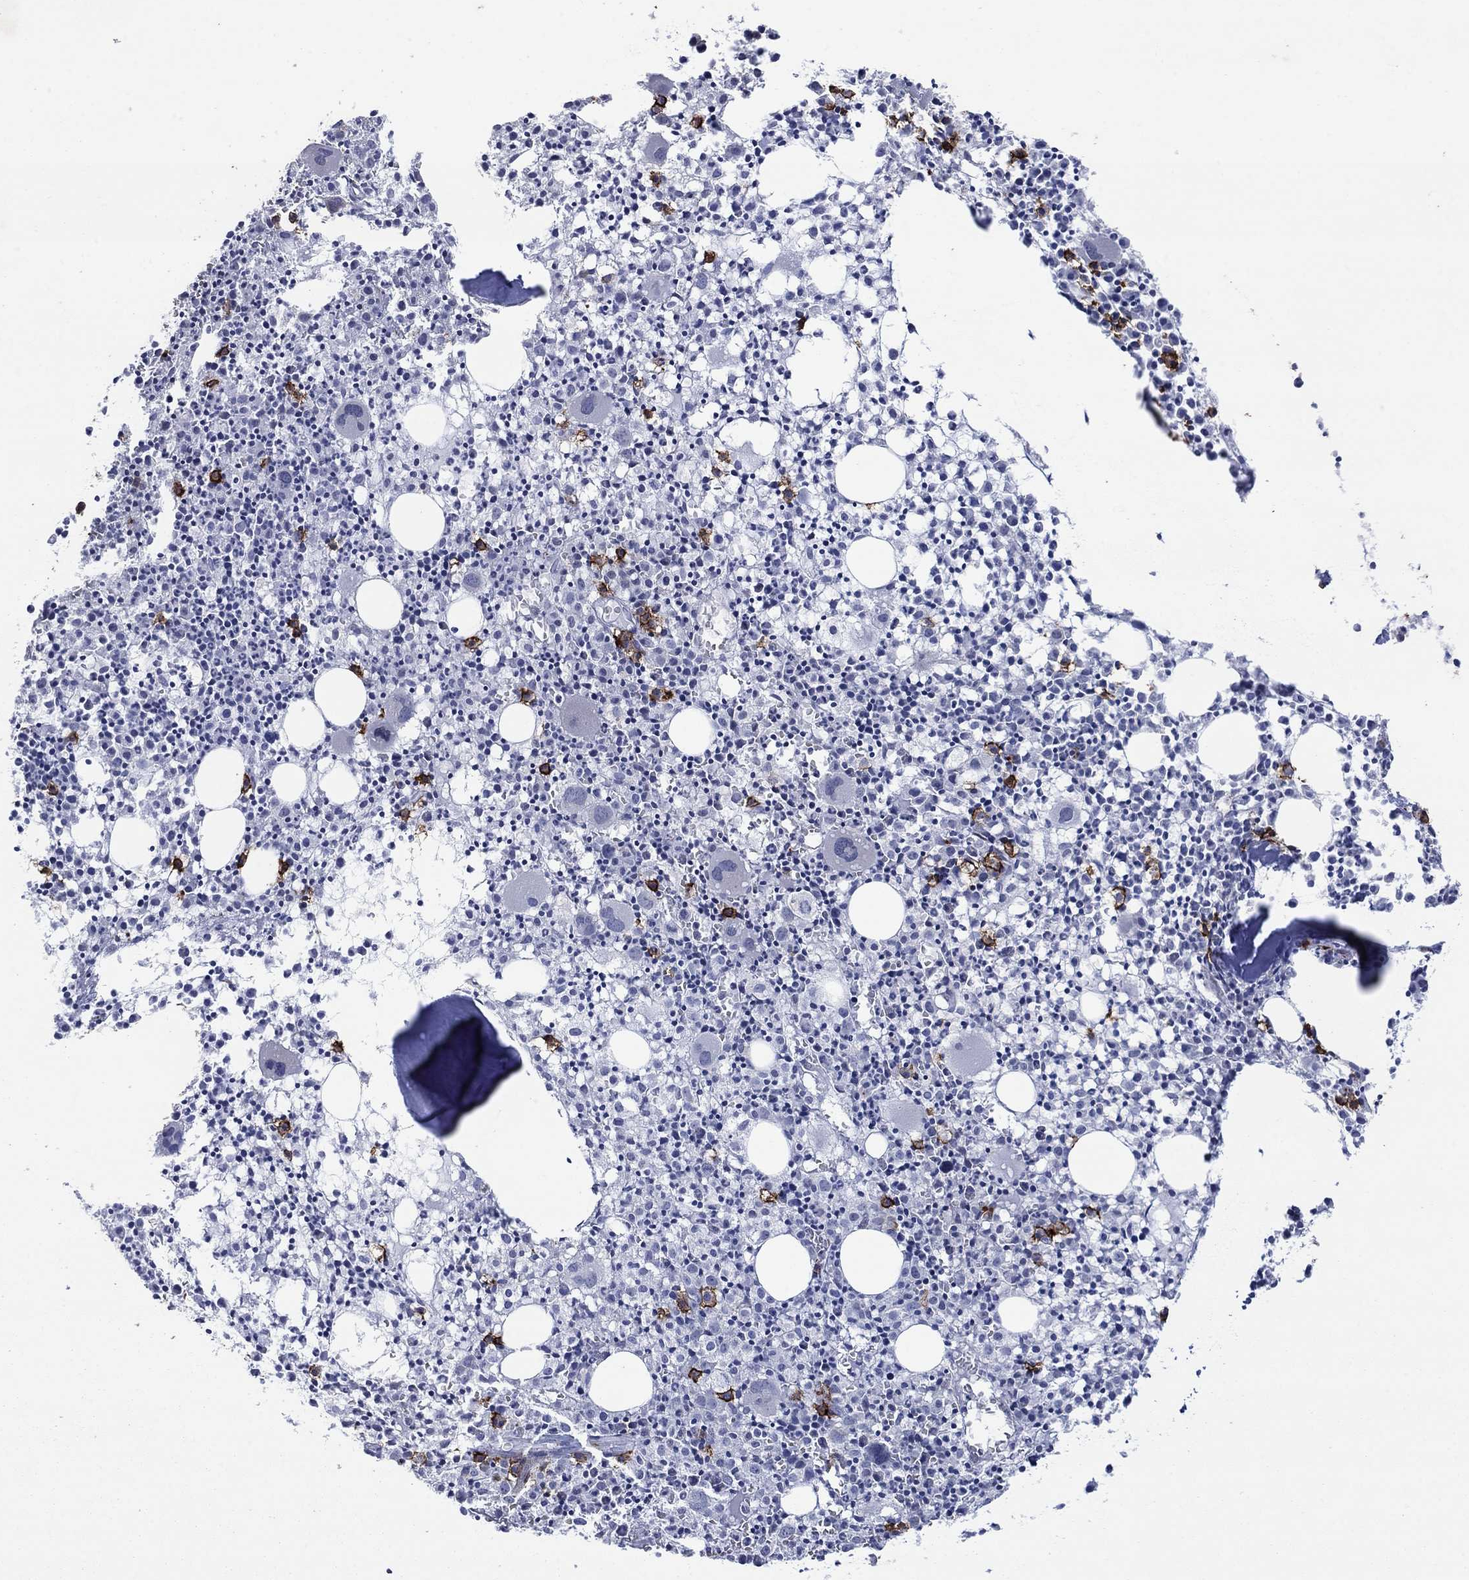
{"staining": {"intensity": "strong", "quantity": "<25%", "location": "cytoplasmic/membranous"}, "tissue": "bone marrow", "cell_type": "Hematopoietic cells", "image_type": "normal", "snomed": [{"axis": "morphology", "description": "Normal tissue, NOS"}, {"axis": "morphology", "description": "Inflammation, NOS"}, {"axis": "topography", "description": "Bone marrow"}], "caption": "Benign bone marrow was stained to show a protein in brown. There is medium levels of strong cytoplasmic/membranous expression in approximately <25% of hematopoietic cells. (brown staining indicates protein expression, while blue staining denotes nuclei).", "gene": "SDC1", "patient": {"sex": "male", "age": 3}}